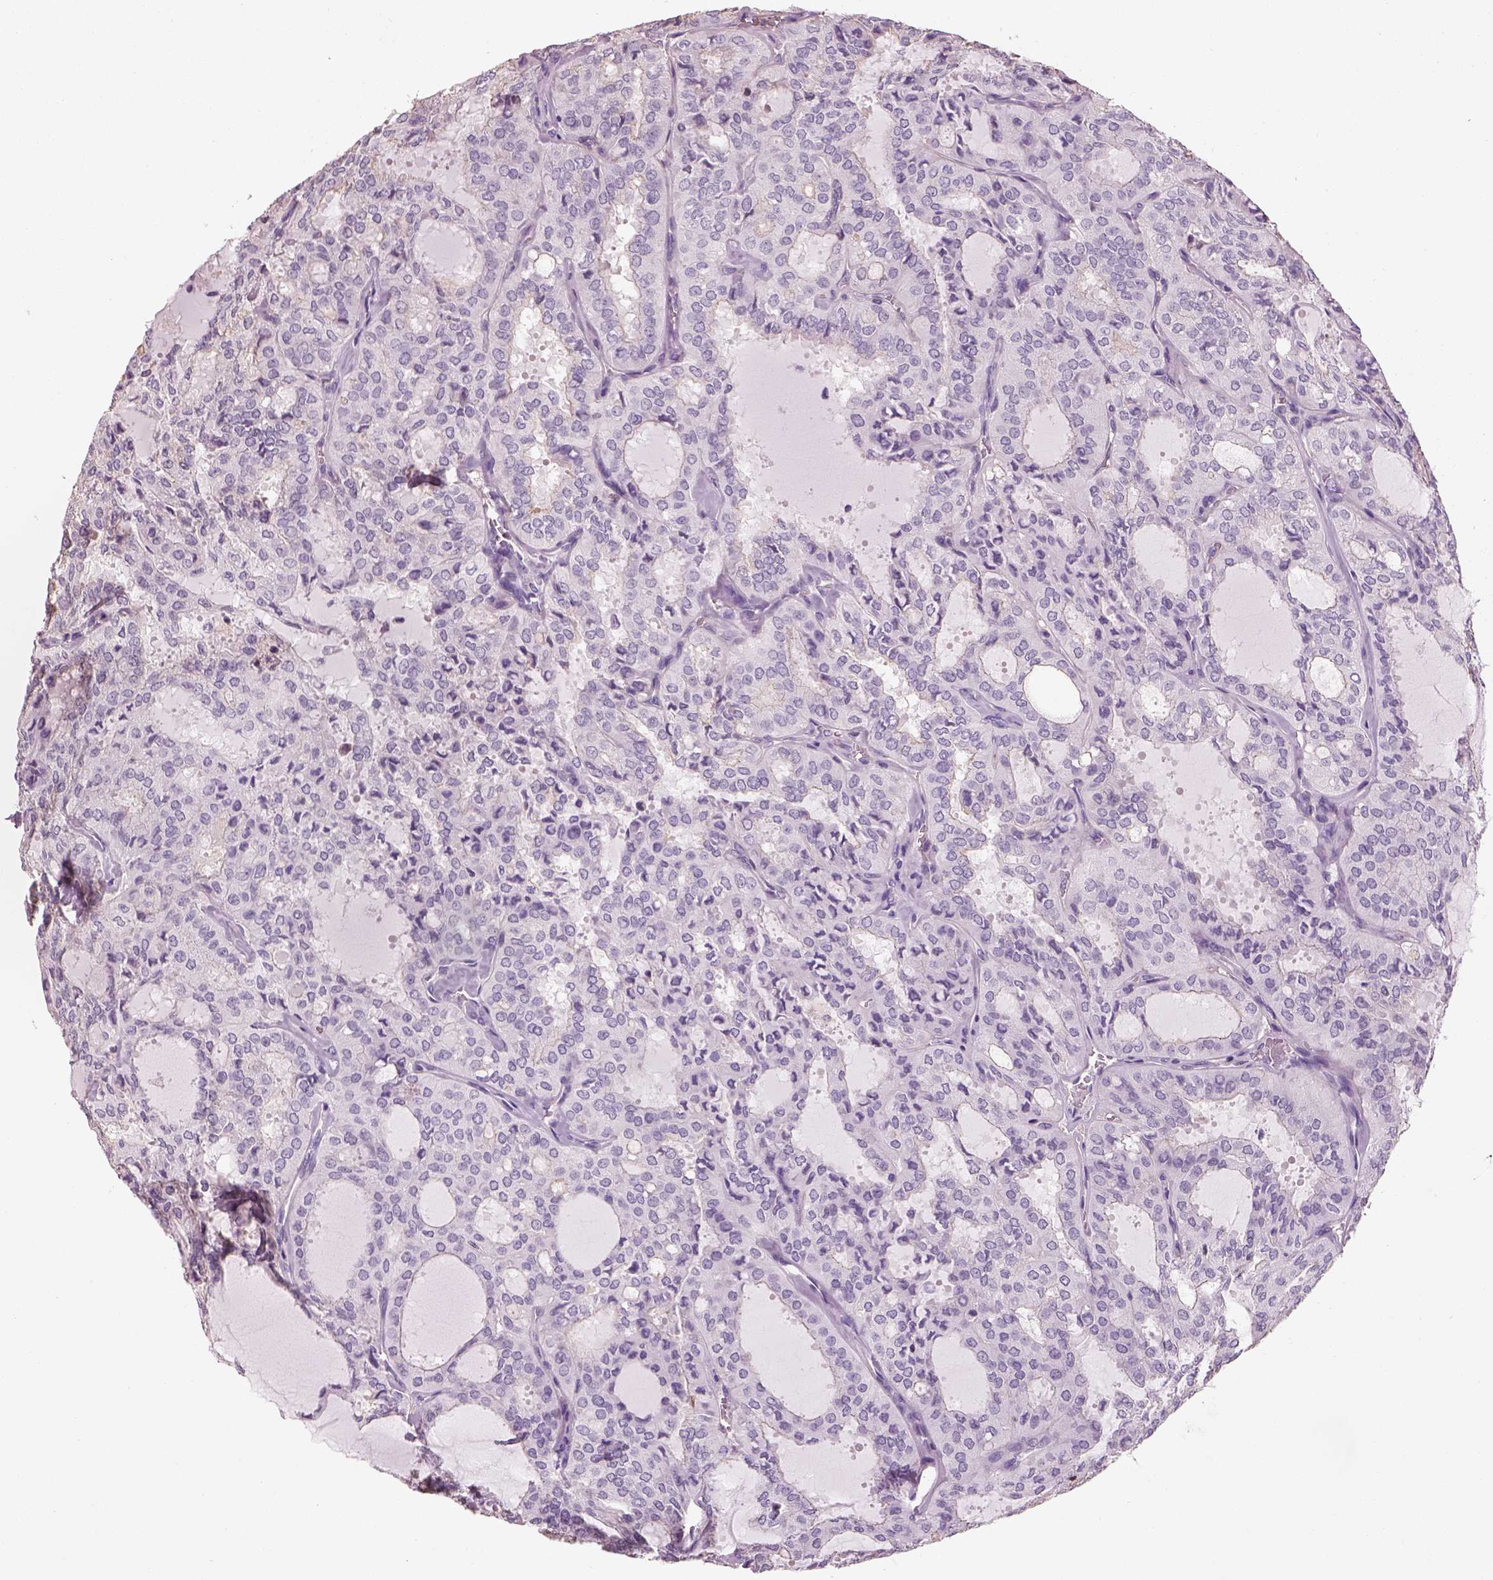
{"staining": {"intensity": "negative", "quantity": "none", "location": "none"}, "tissue": "thyroid cancer", "cell_type": "Tumor cells", "image_type": "cancer", "snomed": [{"axis": "morphology", "description": "Follicular adenoma carcinoma, NOS"}, {"axis": "topography", "description": "Thyroid gland"}], "caption": "Tumor cells are negative for brown protein staining in thyroid follicular adenoma carcinoma.", "gene": "OTUD6A", "patient": {"sex": "male", "age": 75}}